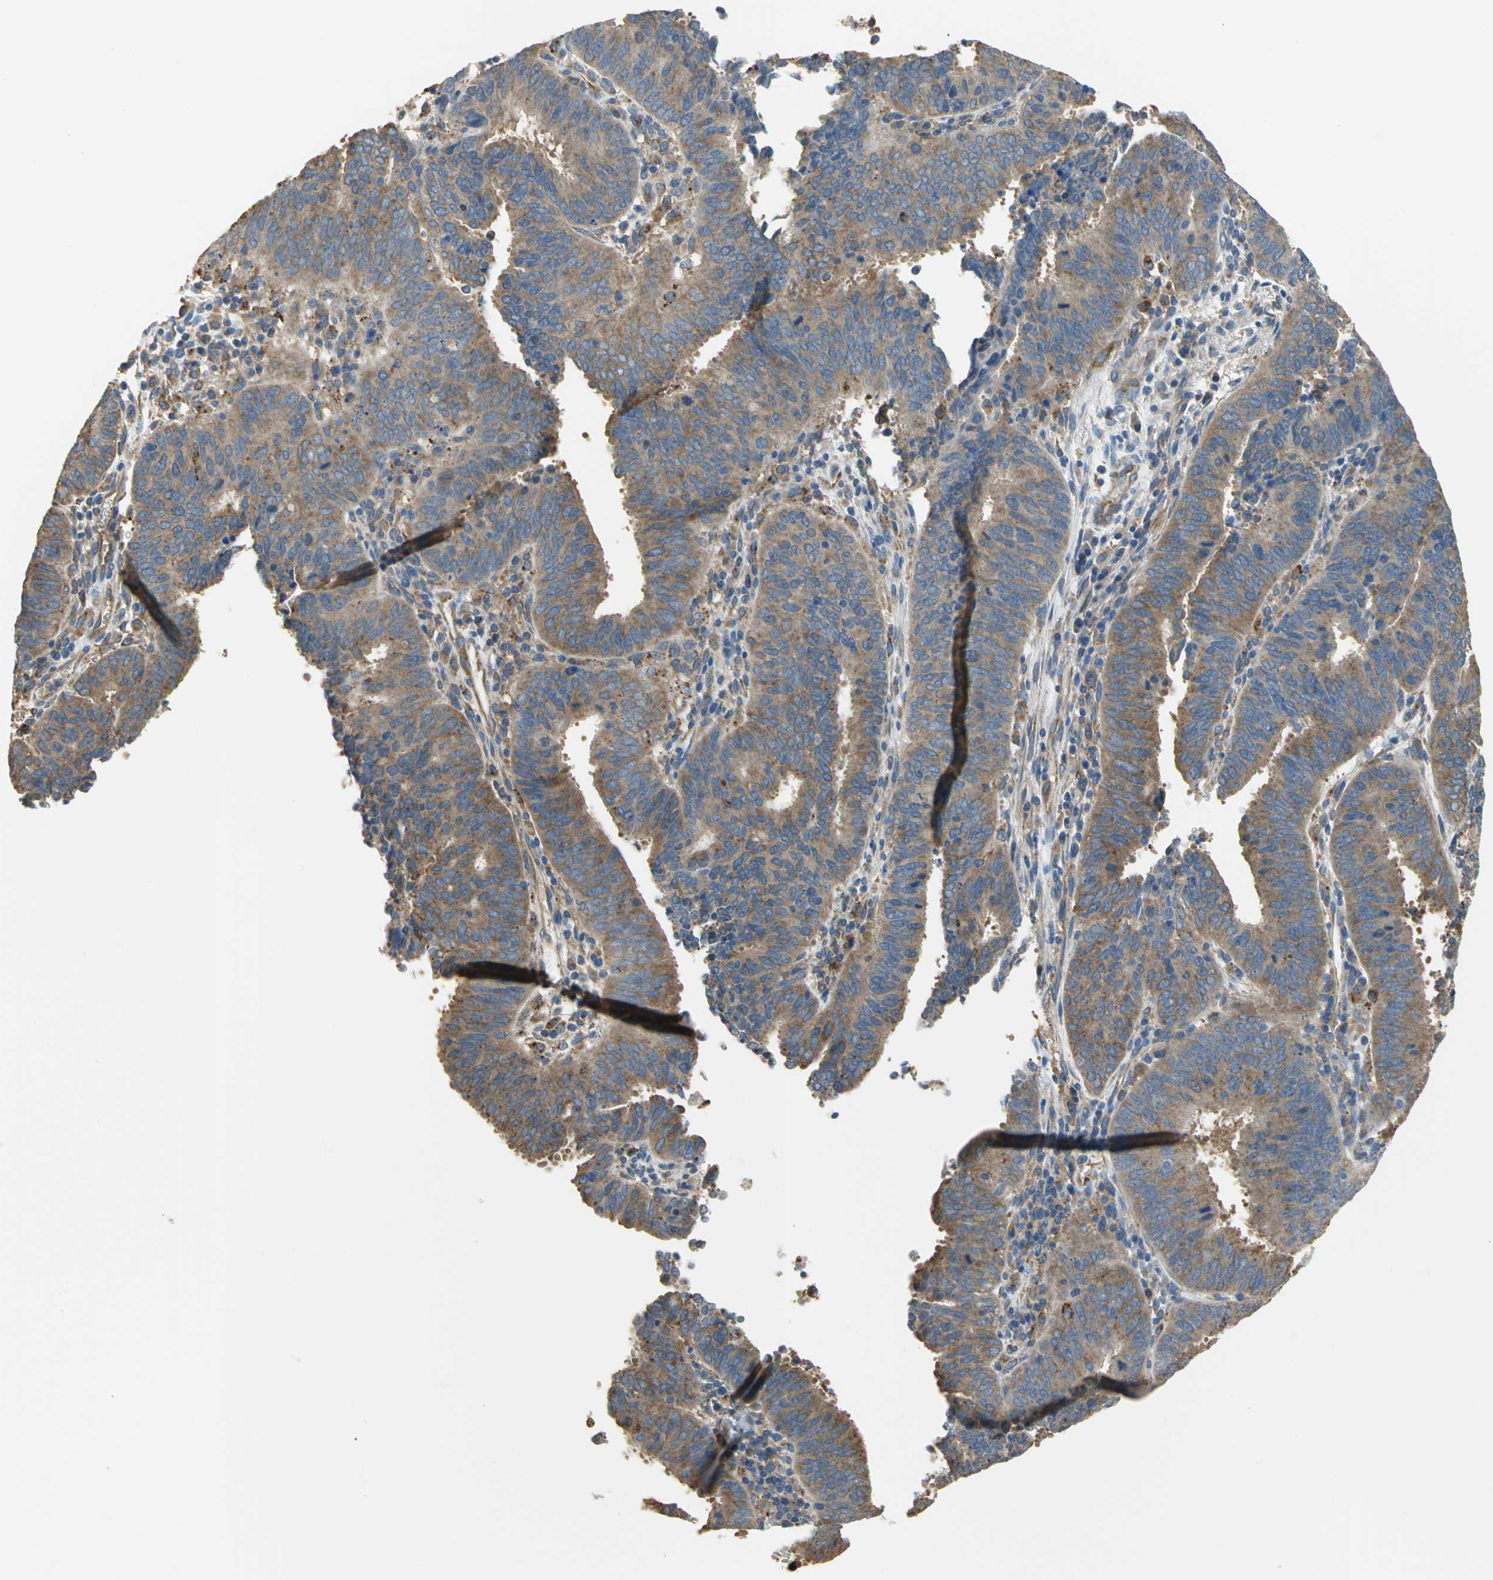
{"staining": {"intensity": "weak", "quantity": ">75%", "location": "cytoplasmic/membranous"}, "tissue": "cervical cancer", "cell_type": "Tumor cells", "image_type": "cancer", "snomed": [{"axis": "morphology", "description": "Adenocarcinoma, NOS"}, {"axis": "topography", "description": "Cervix"}], "caption": "Brown immunohistochemical staining in human cervical cancer shows weak cytoplasmic/membranous expression in about >75% of tumor cells.", "gene": "DIAPH2", "patient": {"sex": "female", "age": 44}}